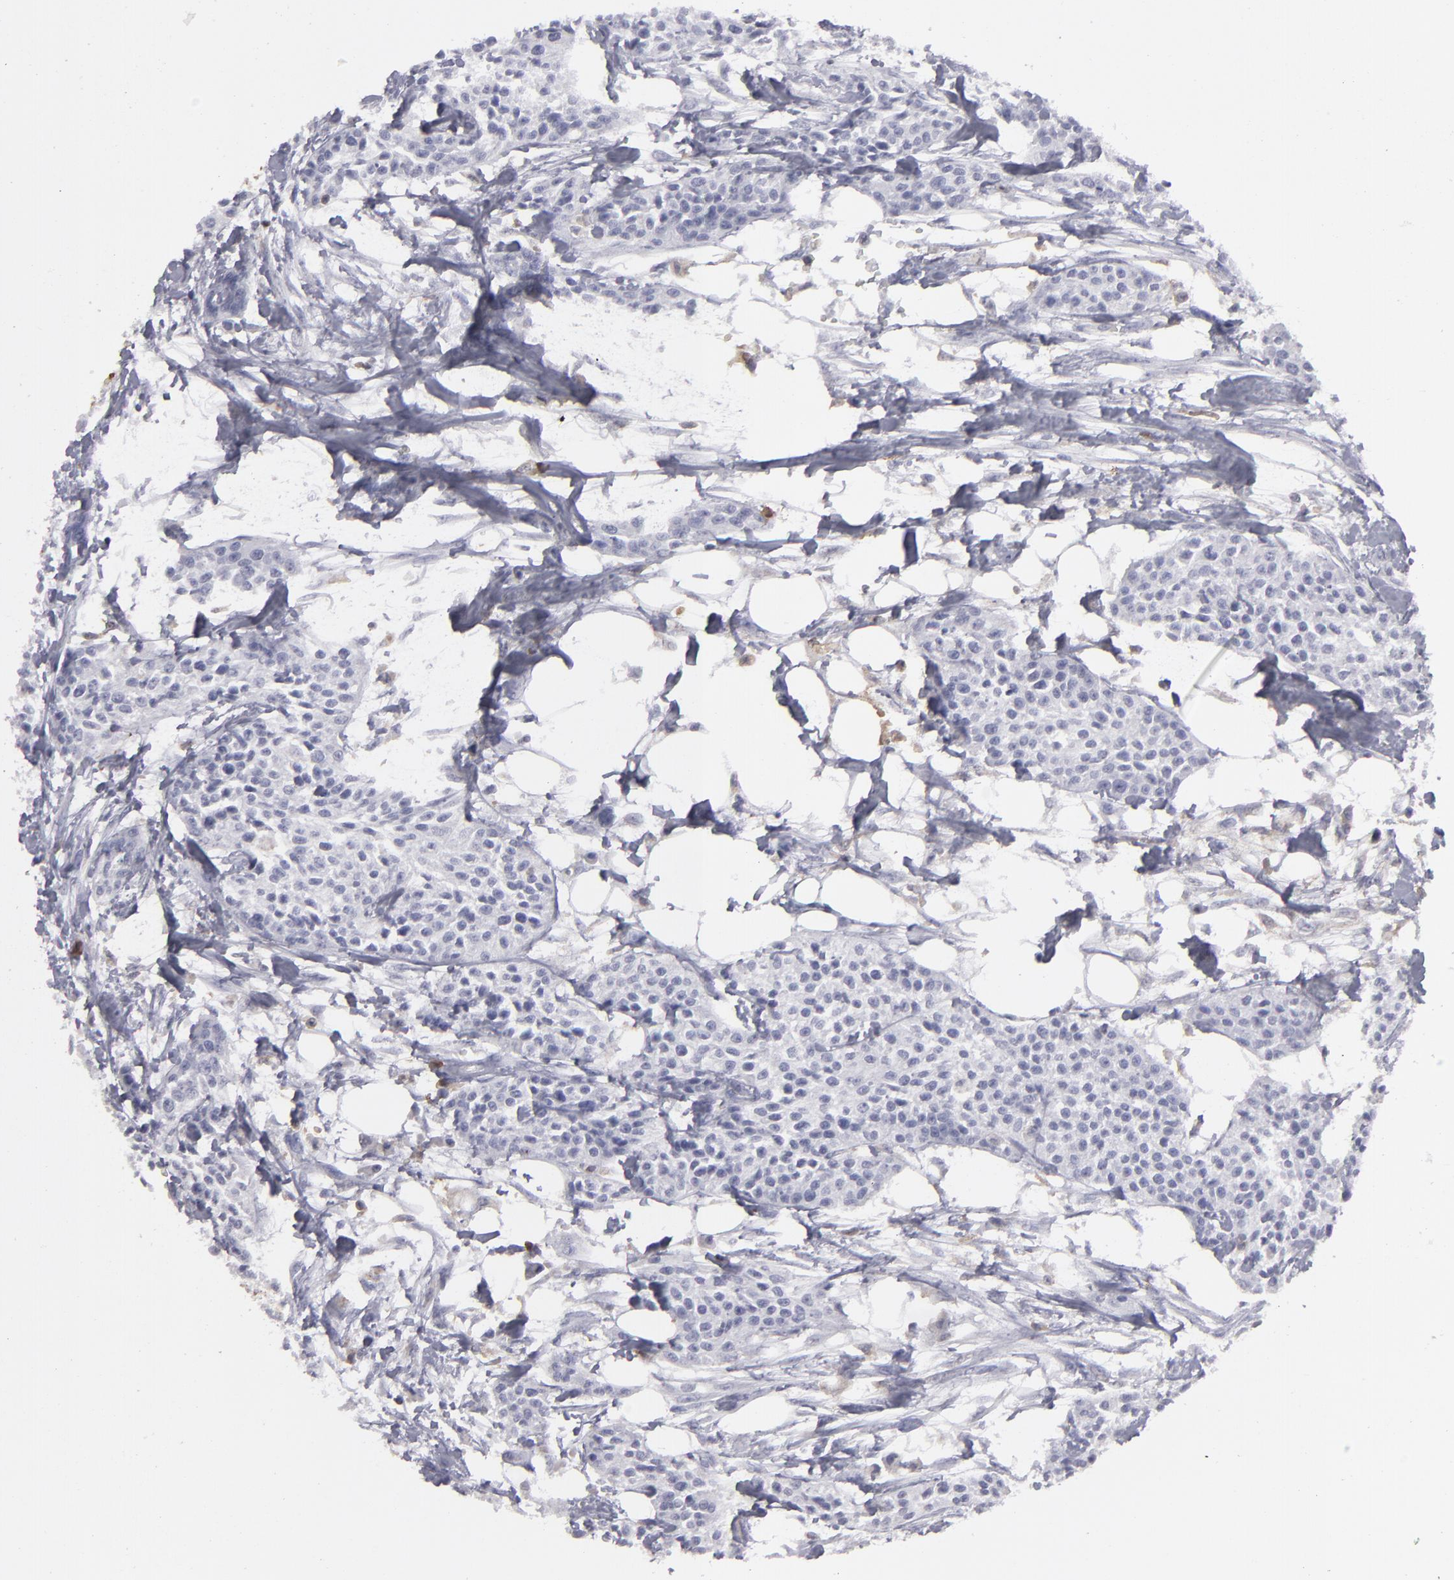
{"staining": {"intensity": "negative", "quantity": "none", "location": "none"}, "tissue": "urothelial cancer", "cell_type": "Tumor cells", "image_type": "cancer", "snomed": [{"axis": "morphology", "description": "Urothelial carcinoma, High grade"}, {"axis": "topography", "description": "Urinary bladder"}], "caption": "A photomicrograph of human high-grade urothelial carcinoma is negative for staining in tumor cells.", "gene": "SEMA3G", "patient": {"sex": "male", "age": 56}}